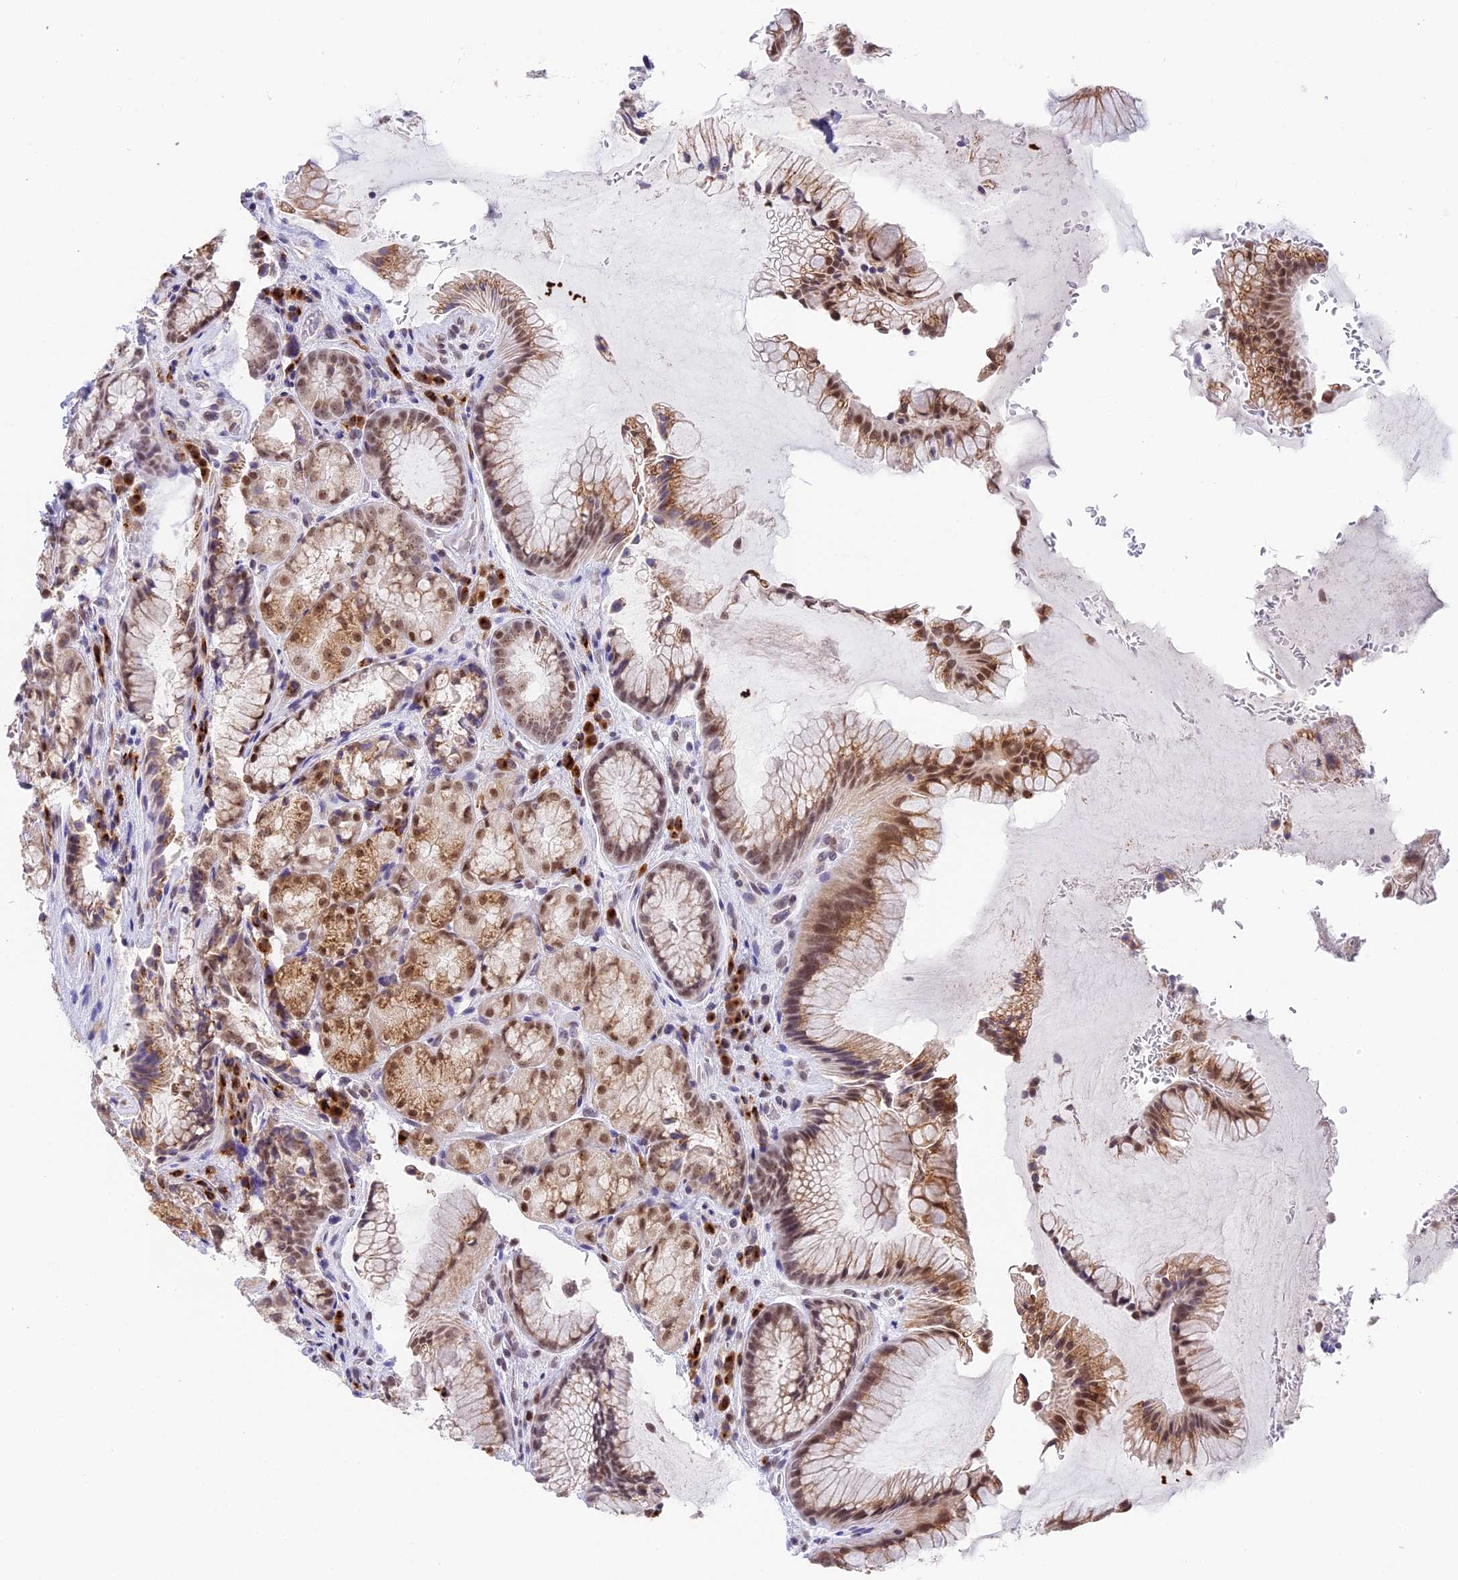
{"staining": {"intensity": "moderate", "quantity": ">75%", "location": "cytoplasmic/membranous,nuclear"}, "tissue": "stomach", "cell_type": "Glandular cells", "image_type": "normal", "snomed": [{"axis": "morphology", "description": "Normal tissue, NOS"}, {"axis": "topography", "description": "Stomach"}], "caption": "About >75% of glandular cells in benign human stomach demonstrate moderate cytoplasmic/membranous,nuclear protein expression as visualized by brown immunohistochemical staining.", "gene": "HEATR5B", "patient": {"sex": "male", "age": 63}}